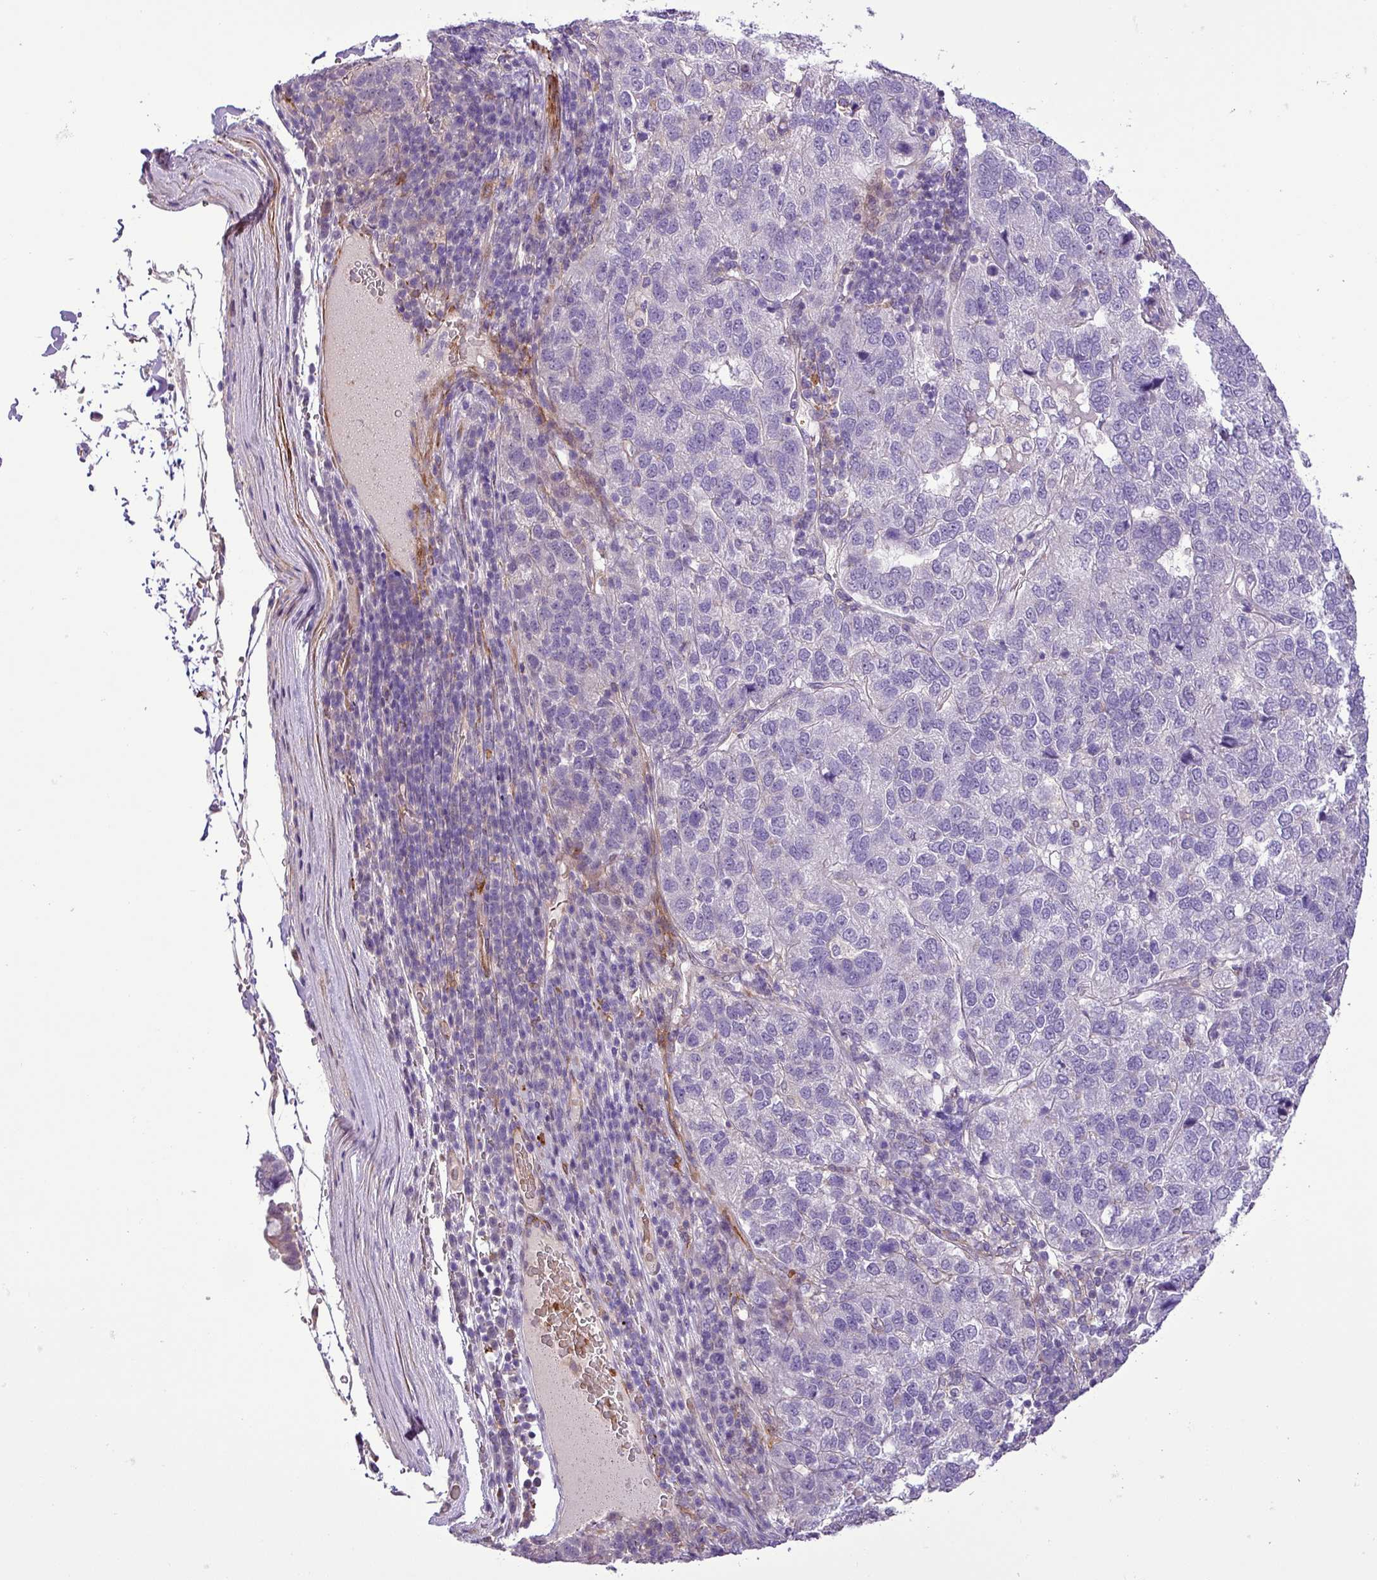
{"staining": {"intensity": "negative", "quantity": "none", "location": "none"}, "tissue": "pancreatic cancer", "cell_type": "Tumor cells", "image_type": "cancer", "snomed": [{"axis": "morphology", "description": "Adenocarcinoma, NOS"}, {"axis": "topography", "description": "Pancreas"}], "caption": "Immunohistochemical staining of pancreatic adenocarcinoma demonstrates no significant positivity in tumor cells. The staining is performed using DAB brown chromogen with nuclei counter-stained in using hematoxylin.", "gene": "NBEAL2", "patient": {"sex": "female", "age": 61}}